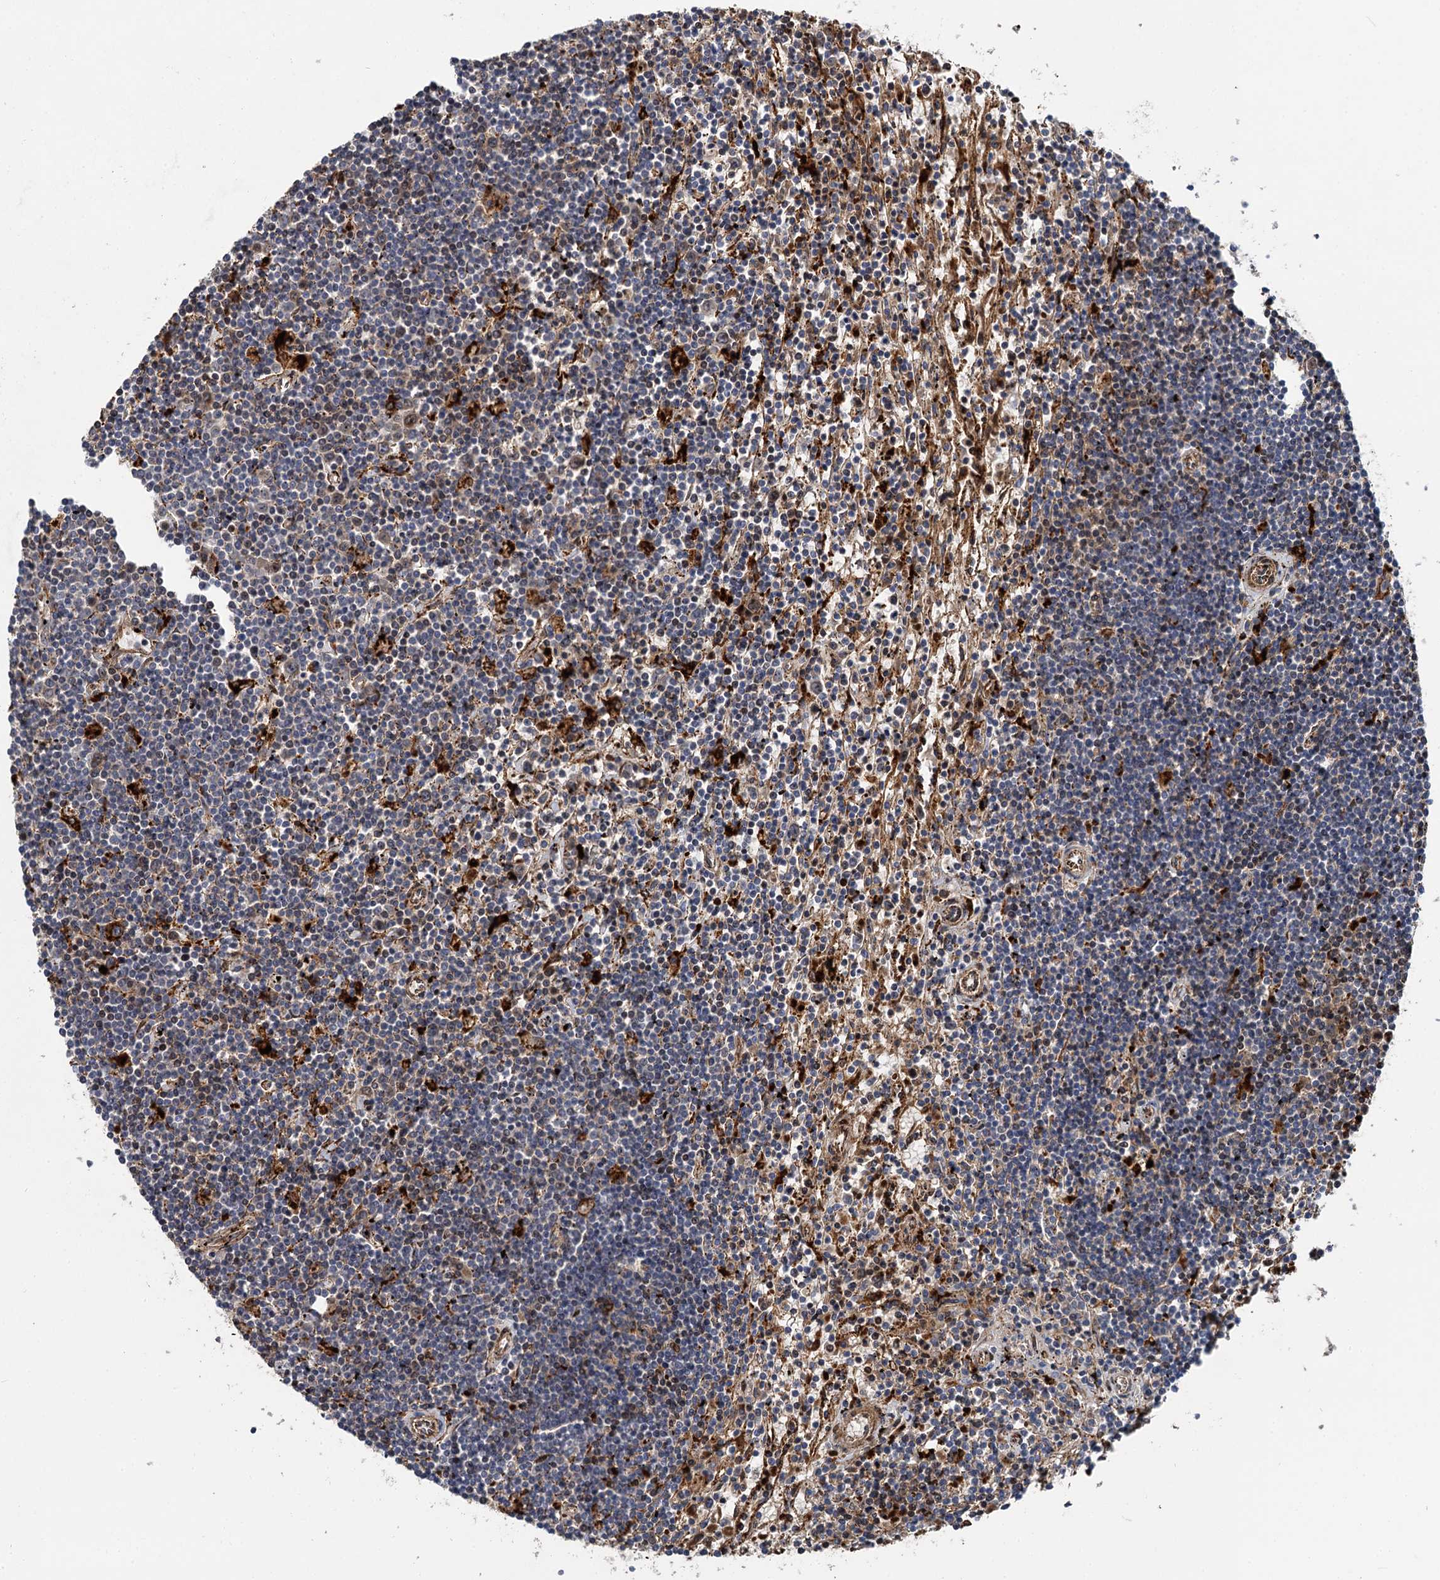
{"staining": {"intensity": "negative", "quantity": "none", "location": "none"}, "tissue": "lymphoma", "cell_type": "Tumor cells", "image_type": "cancer", "snomed": [{"axis": "morphology", "description": "Malignant lymphoma, non-Hodgkin's type, Low grade"}, {"axis": "topography", "description": "Spleen"}], "caption": "Low-grade malignant lymphoma, non-Hodgkin's type was stained to show a protein in brown. There is no significant positivity in tumor cells. (DAB immunohistochemistry (IHC), high magnification).", "gene": "GBA1", "patient": {"sex": "male", "age": 76}}